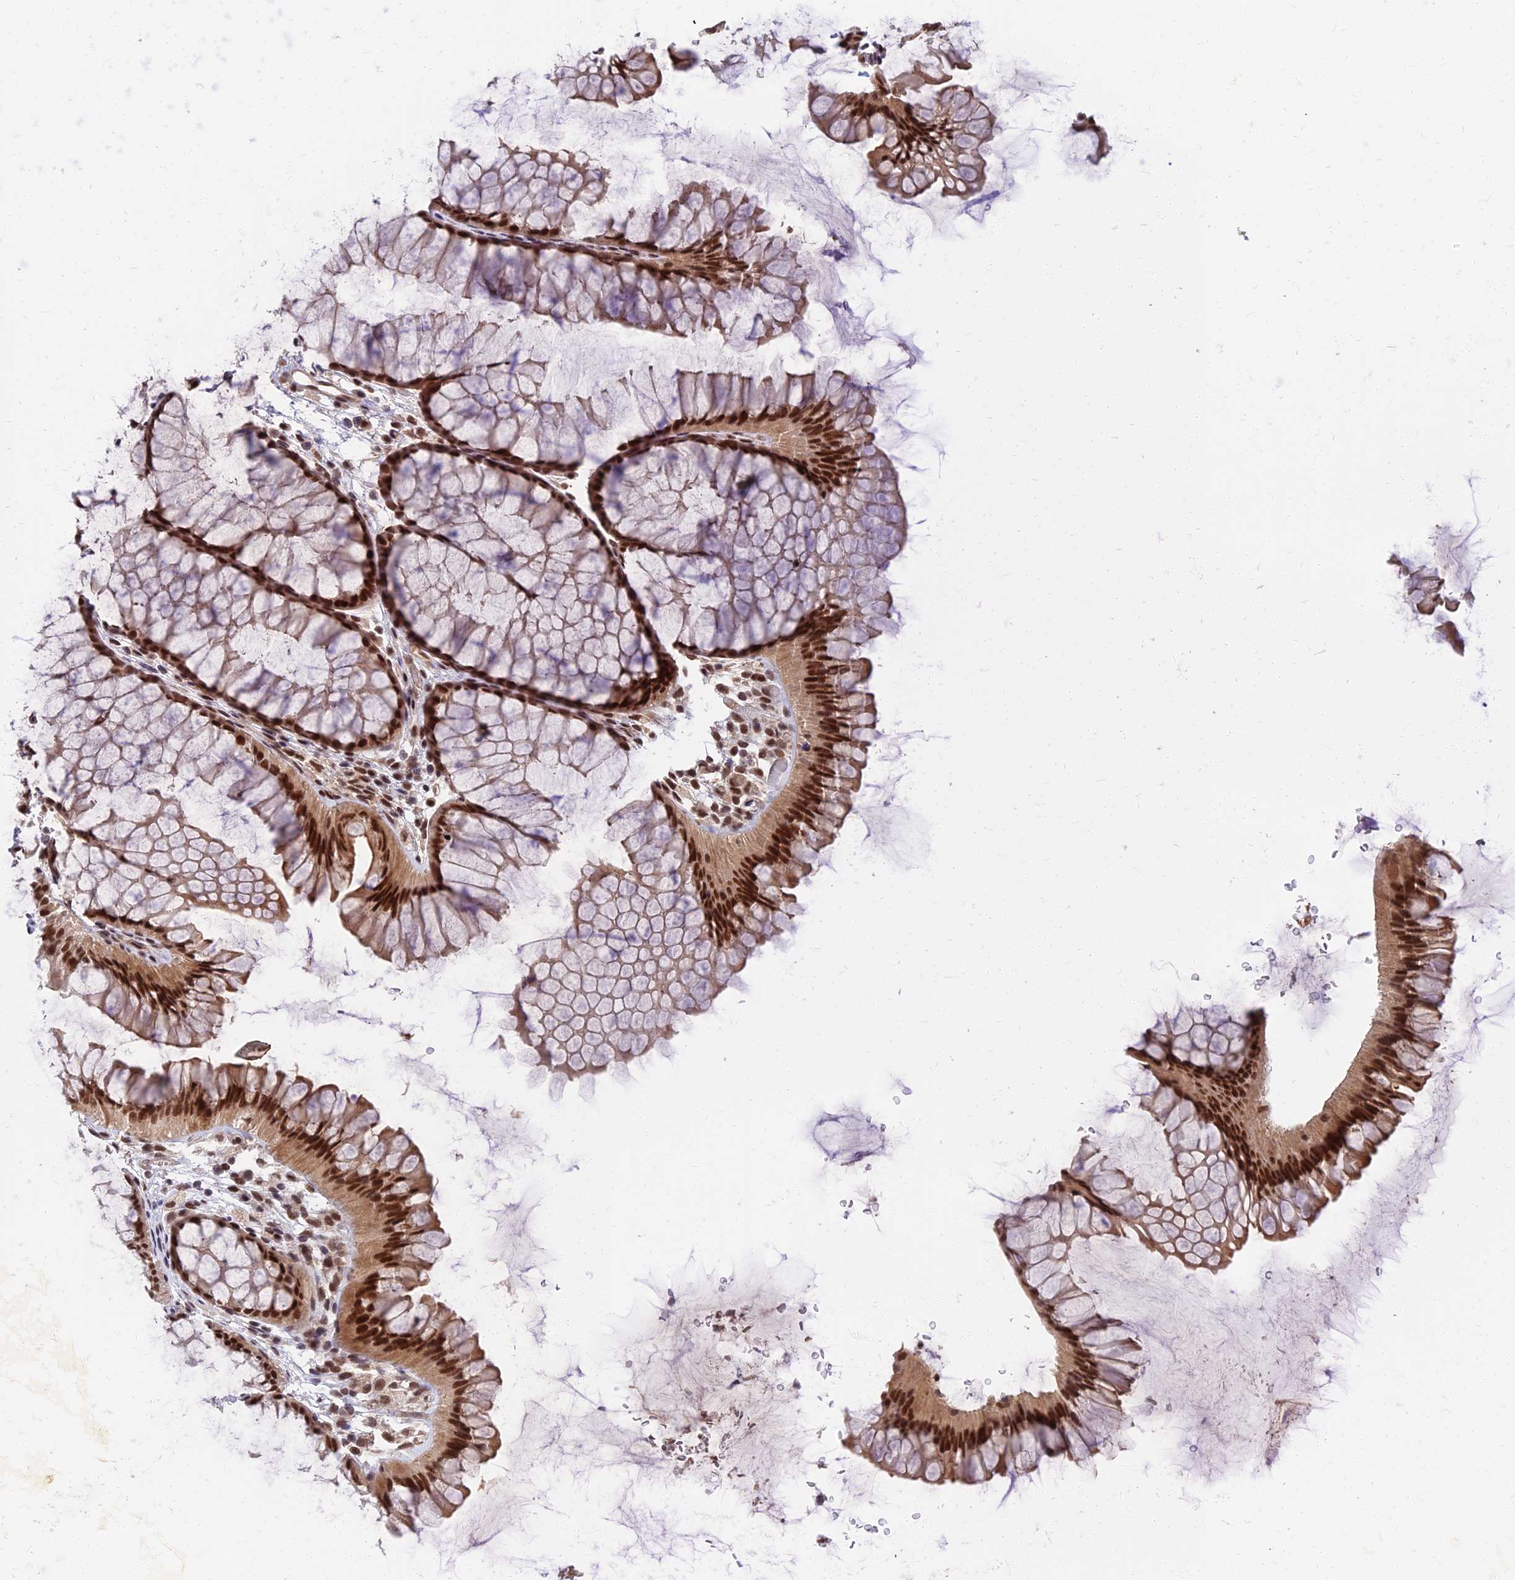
{"staining": {"intensity": "moderate", "quantity": ">75%", "location": "nuclear"}, "tissue": "colon", "cell_type": "Endothelial cells", "image_type": "normal", "snomed": [{"axis": "morphology", "description": "Normal tissue, NOS"}, {"axis": "topography", "description": "Colon"}], "caption": "The photomicrograph shows staining of normal colon, revealing moderate nuclear protein expression (brown color) within endothelial cells.", "gene": "TCEA2", "patient": {"sex": "female", "age": 82}}